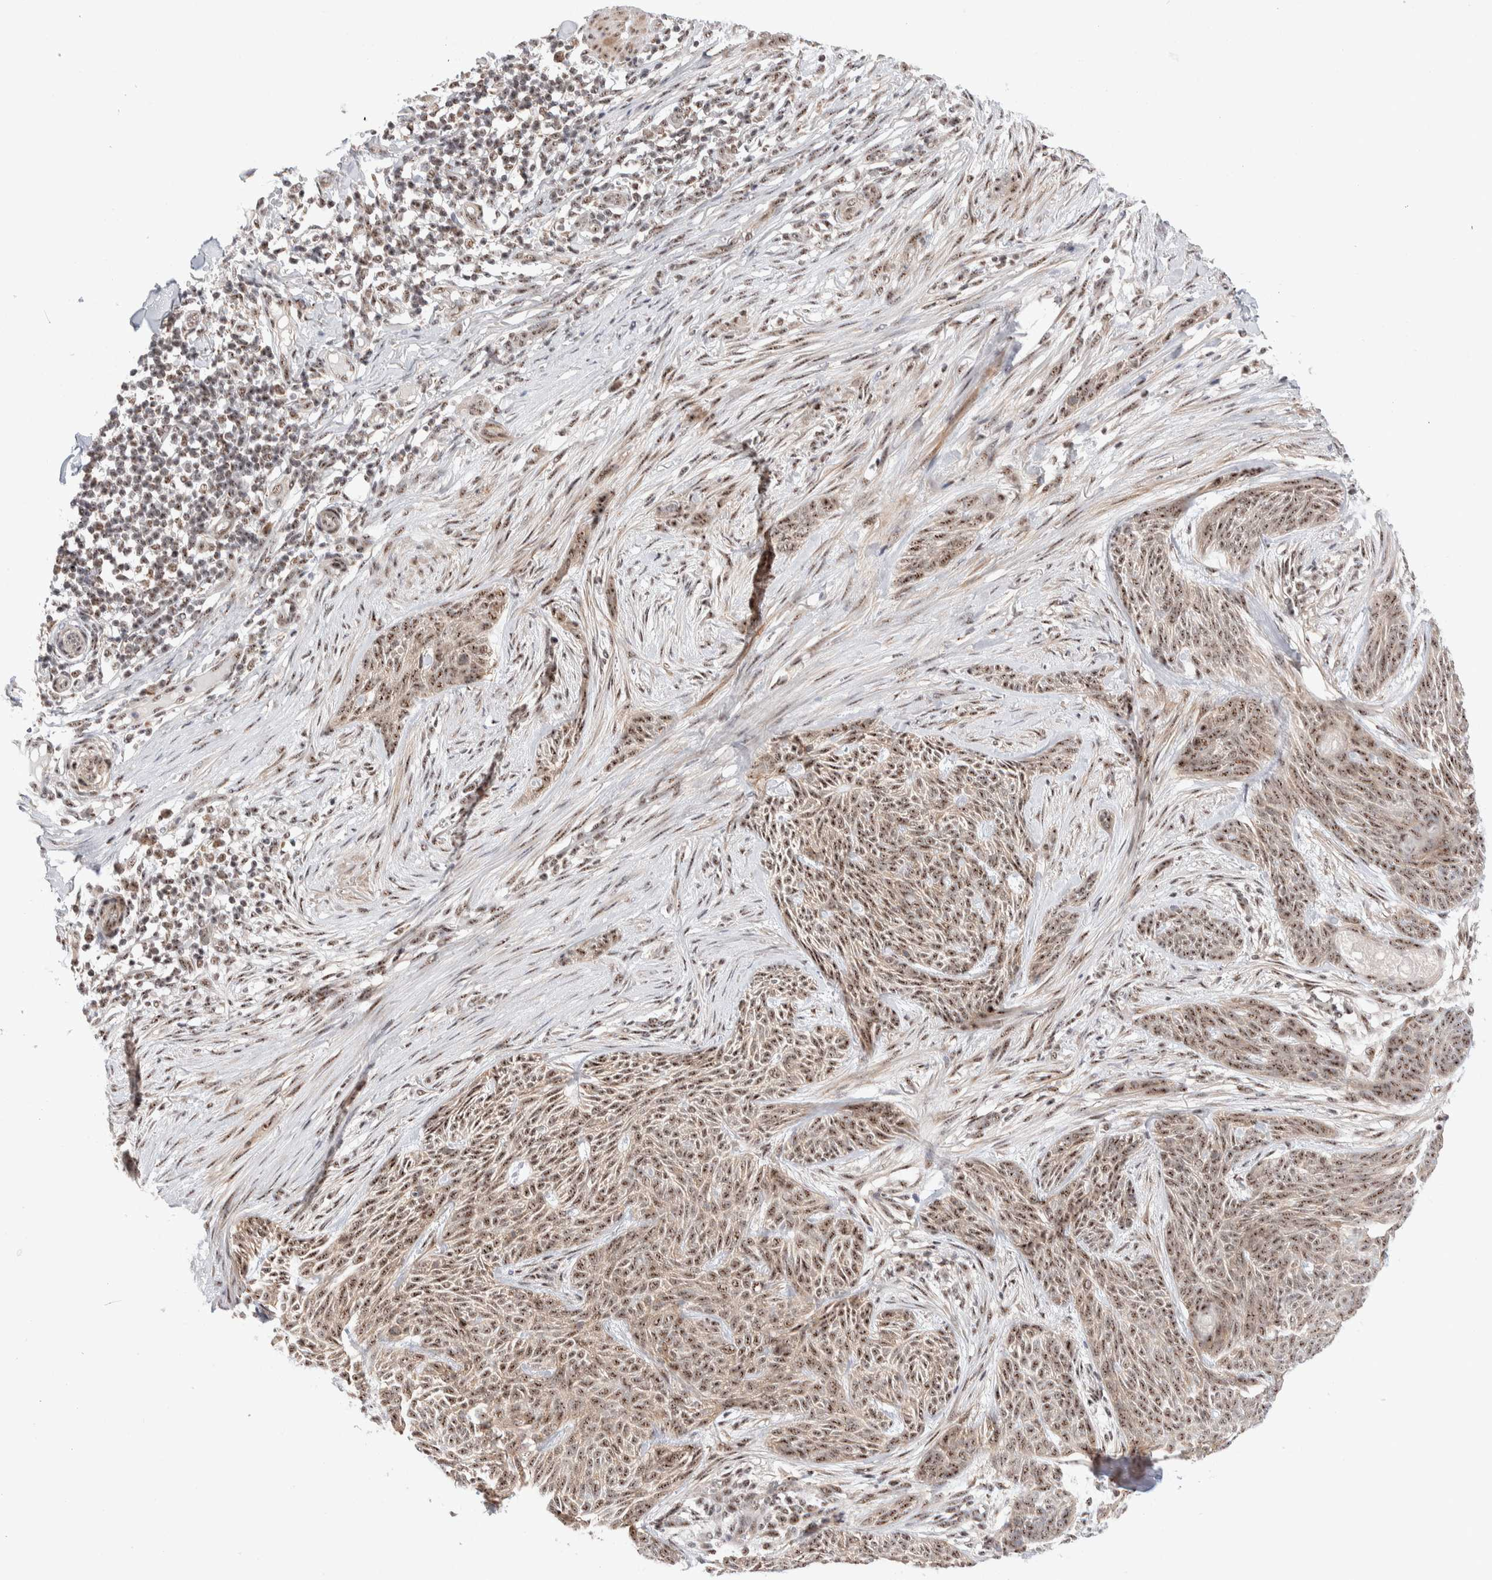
{"staining": {"intensity": "moderate", "quantity": ">75%", "location": "nuclear"}, "tissue": "skin cancer", "cell_type": "Tumor cells", "image_type": "cancer", "snomed": [{"axis": "morphology", "description": "Basal cell carcinoma"}, {"axis": "topography", "description": "Skin"}], "caption": "Tumor cells show medium levels of moderate nuclear positivity in about >75% of cells in skin cancer (basal cell carcinoma).", "gene": "ZNF695", "patient": {"sex": "female", "age": 59}}